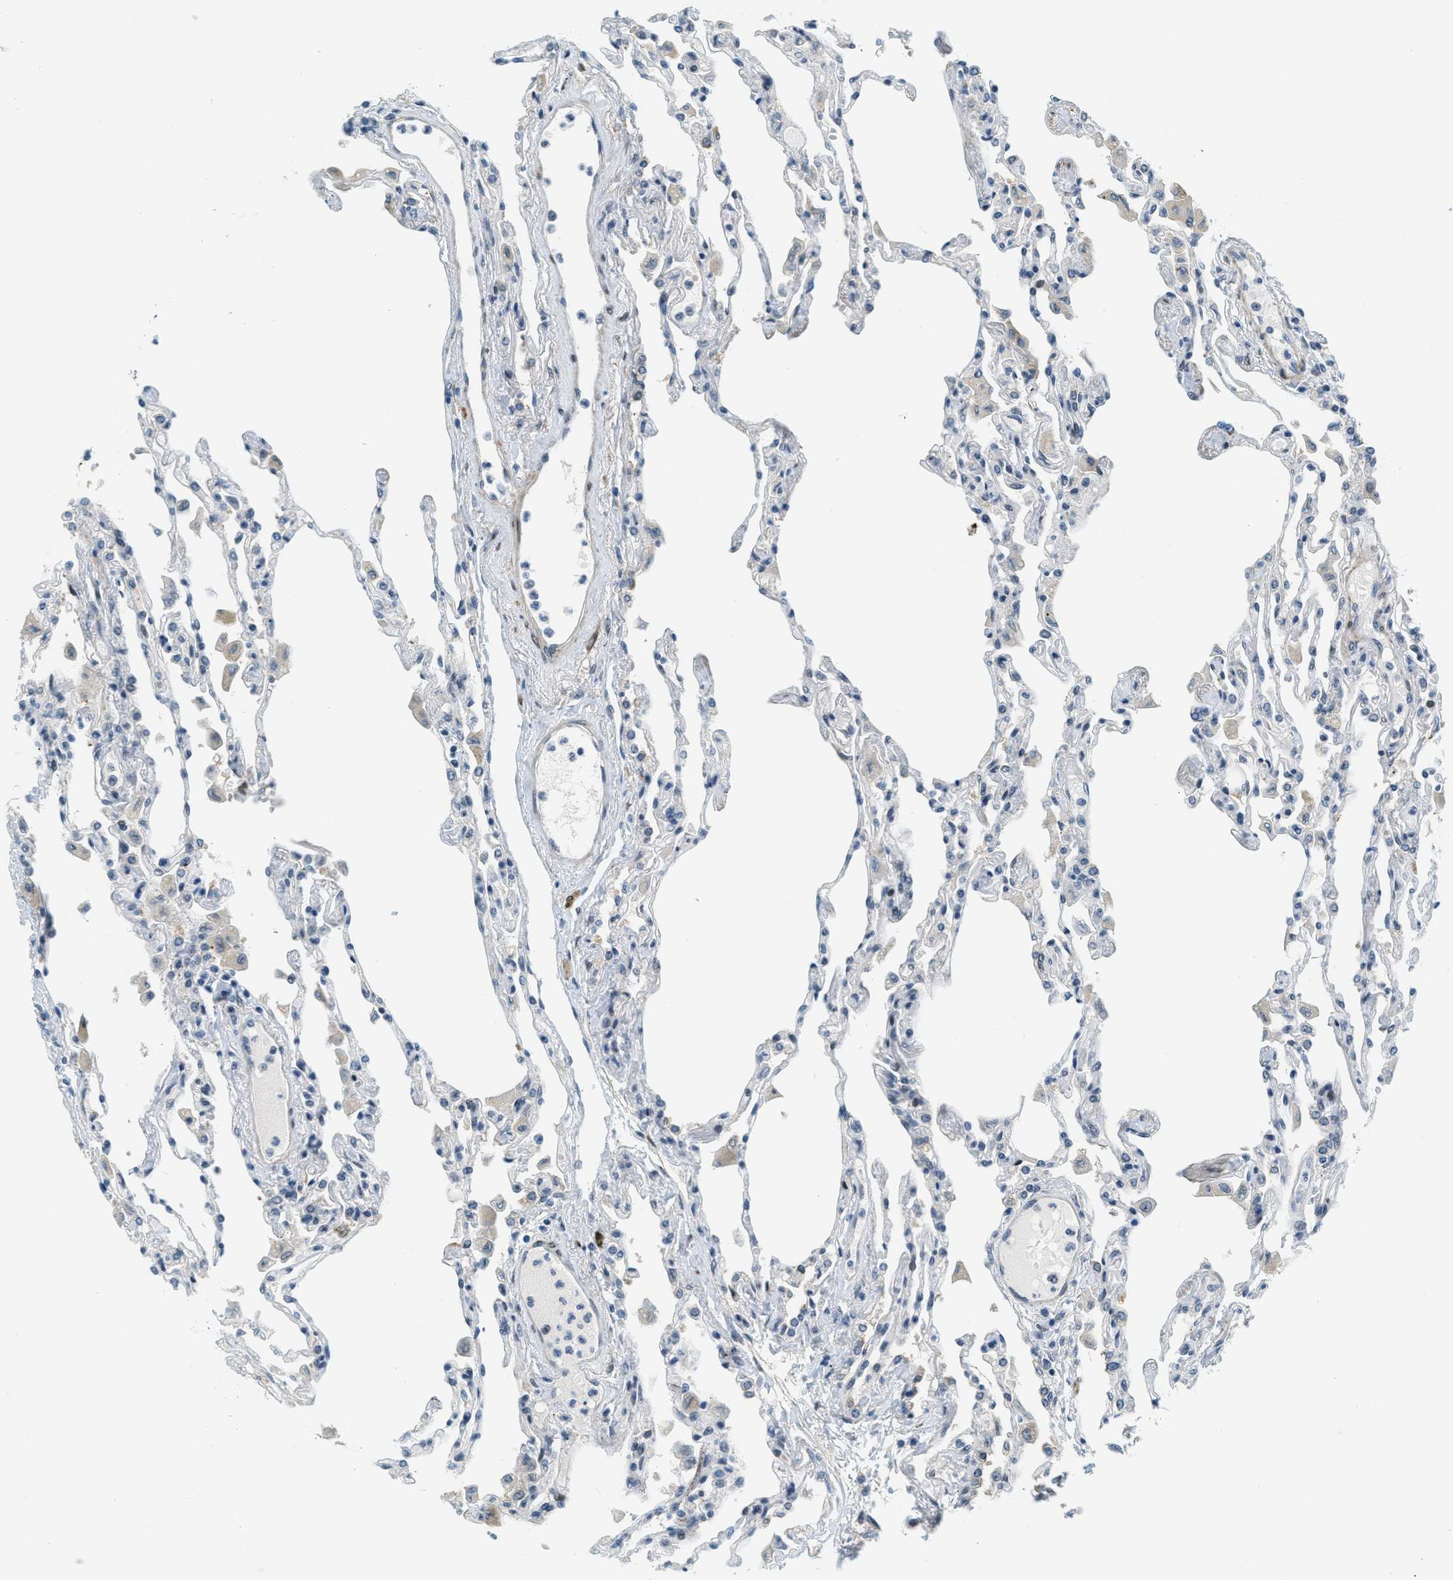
{"staining": {"intensity": "negative", "quantity": "none", "location": "none"}, "tissue": "lung", "cell_type": "Alveolar cells", "image_type": "normal", "snomed": [{"axis": "morphology", "description": "Normal tissue, NOS"}, {"axis": "topography", "description": "Bronchus"}, {"axis": "topography", "description": "Lung"}], "caption": "The image displays no significant staining in alveolar cells of lung.", "gene": "ZDHHC23", "patient": {"sex": "female", "age": 49}}